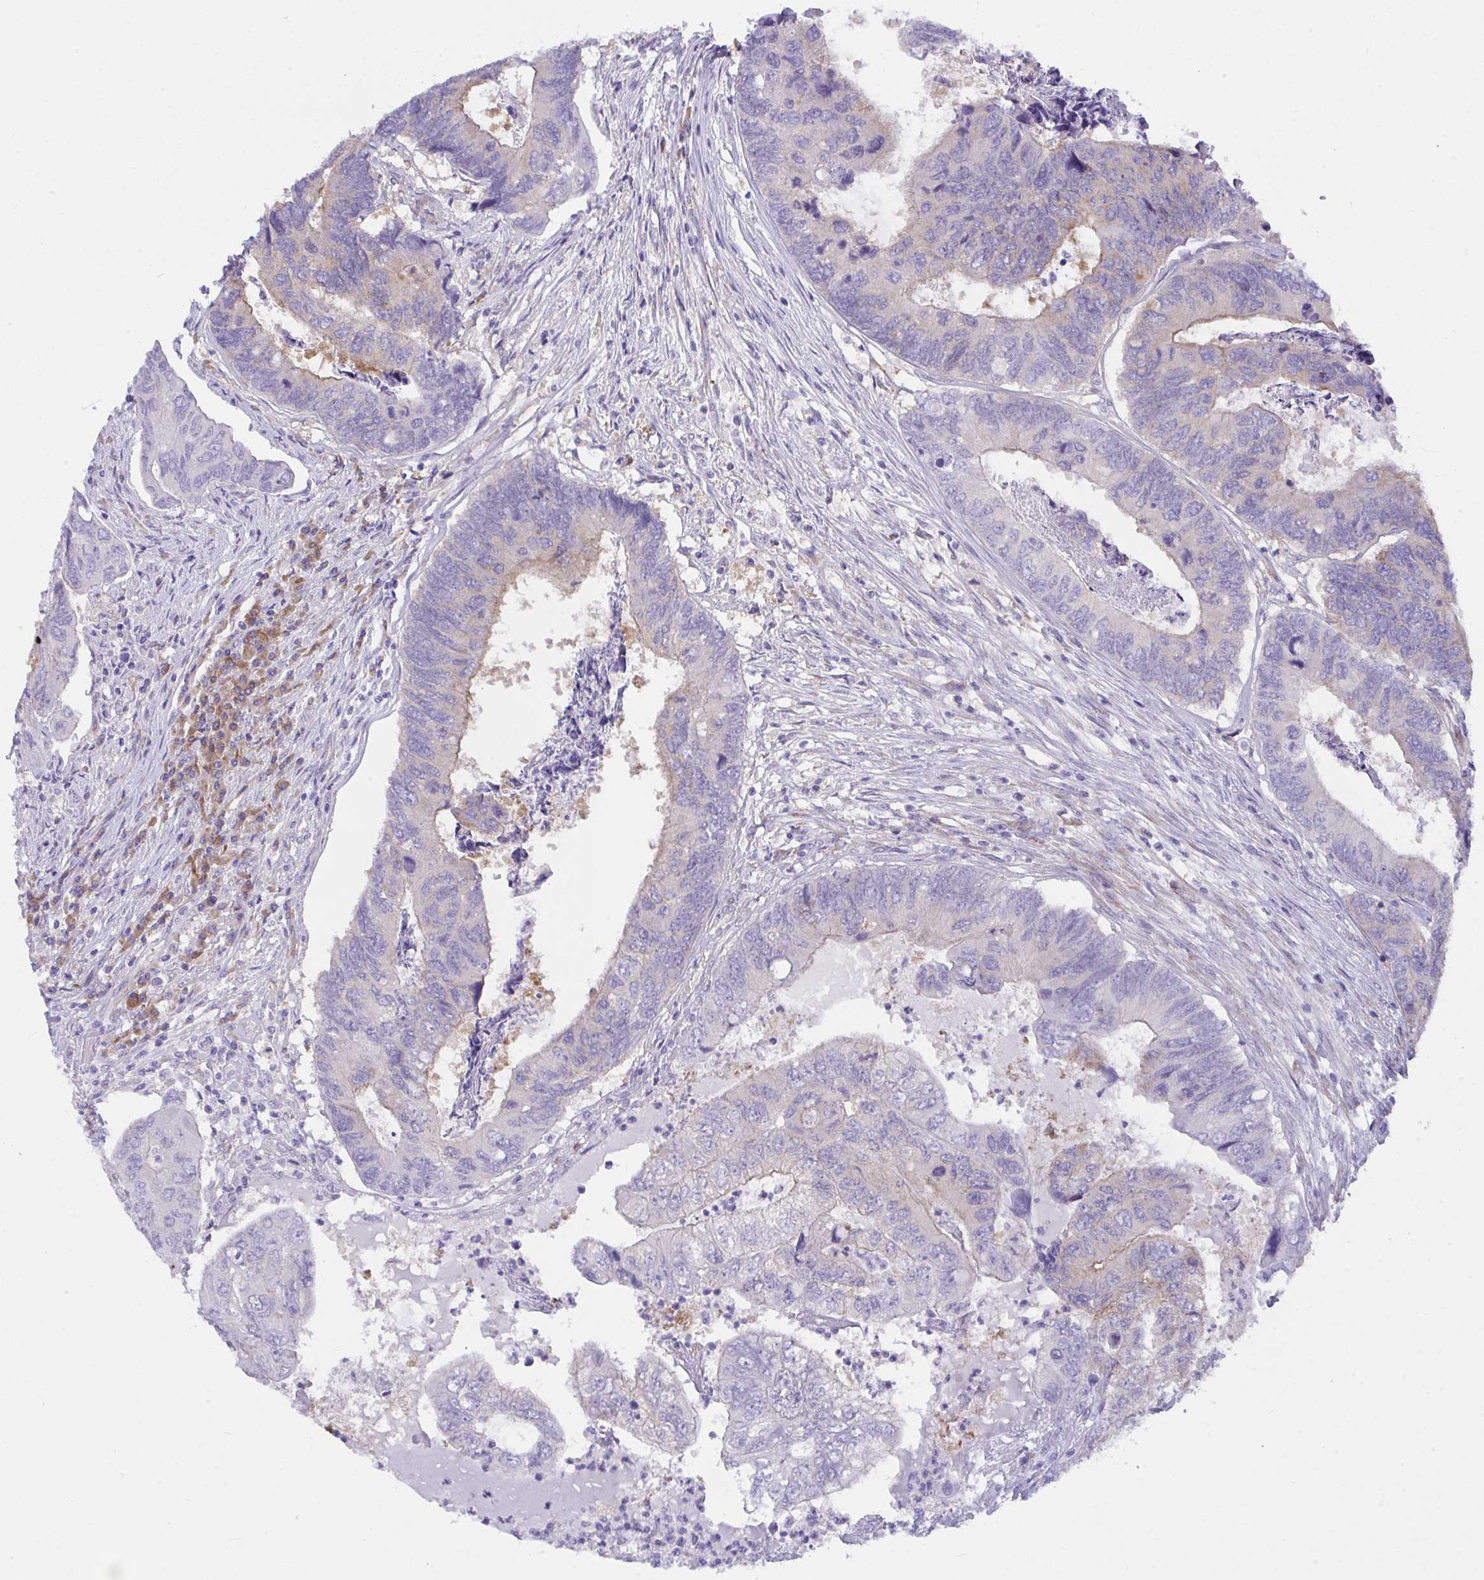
{"staining": {"intensity": "negative", "quantity": "none", "location": "none"}, "tissue": "colorectal cancer", "cell_type": "Tumor cells", "image_type": "cancer", "snomed": [{"axis": "morphology", "description": "Adenocarcinoma, NOS"}, {"axis": "topography", "description": "Colon"}], "caption": "Protein analysis of colorectal adenocarcinoma demonstrates no significant staining in tumor cells. Brightfield microscopy of IHC stained with DAB (brown) and hematoxylin (blue), captured at high magnification.", "gene": "GAB1", "patient": {"sex": "female", "age": 67}}